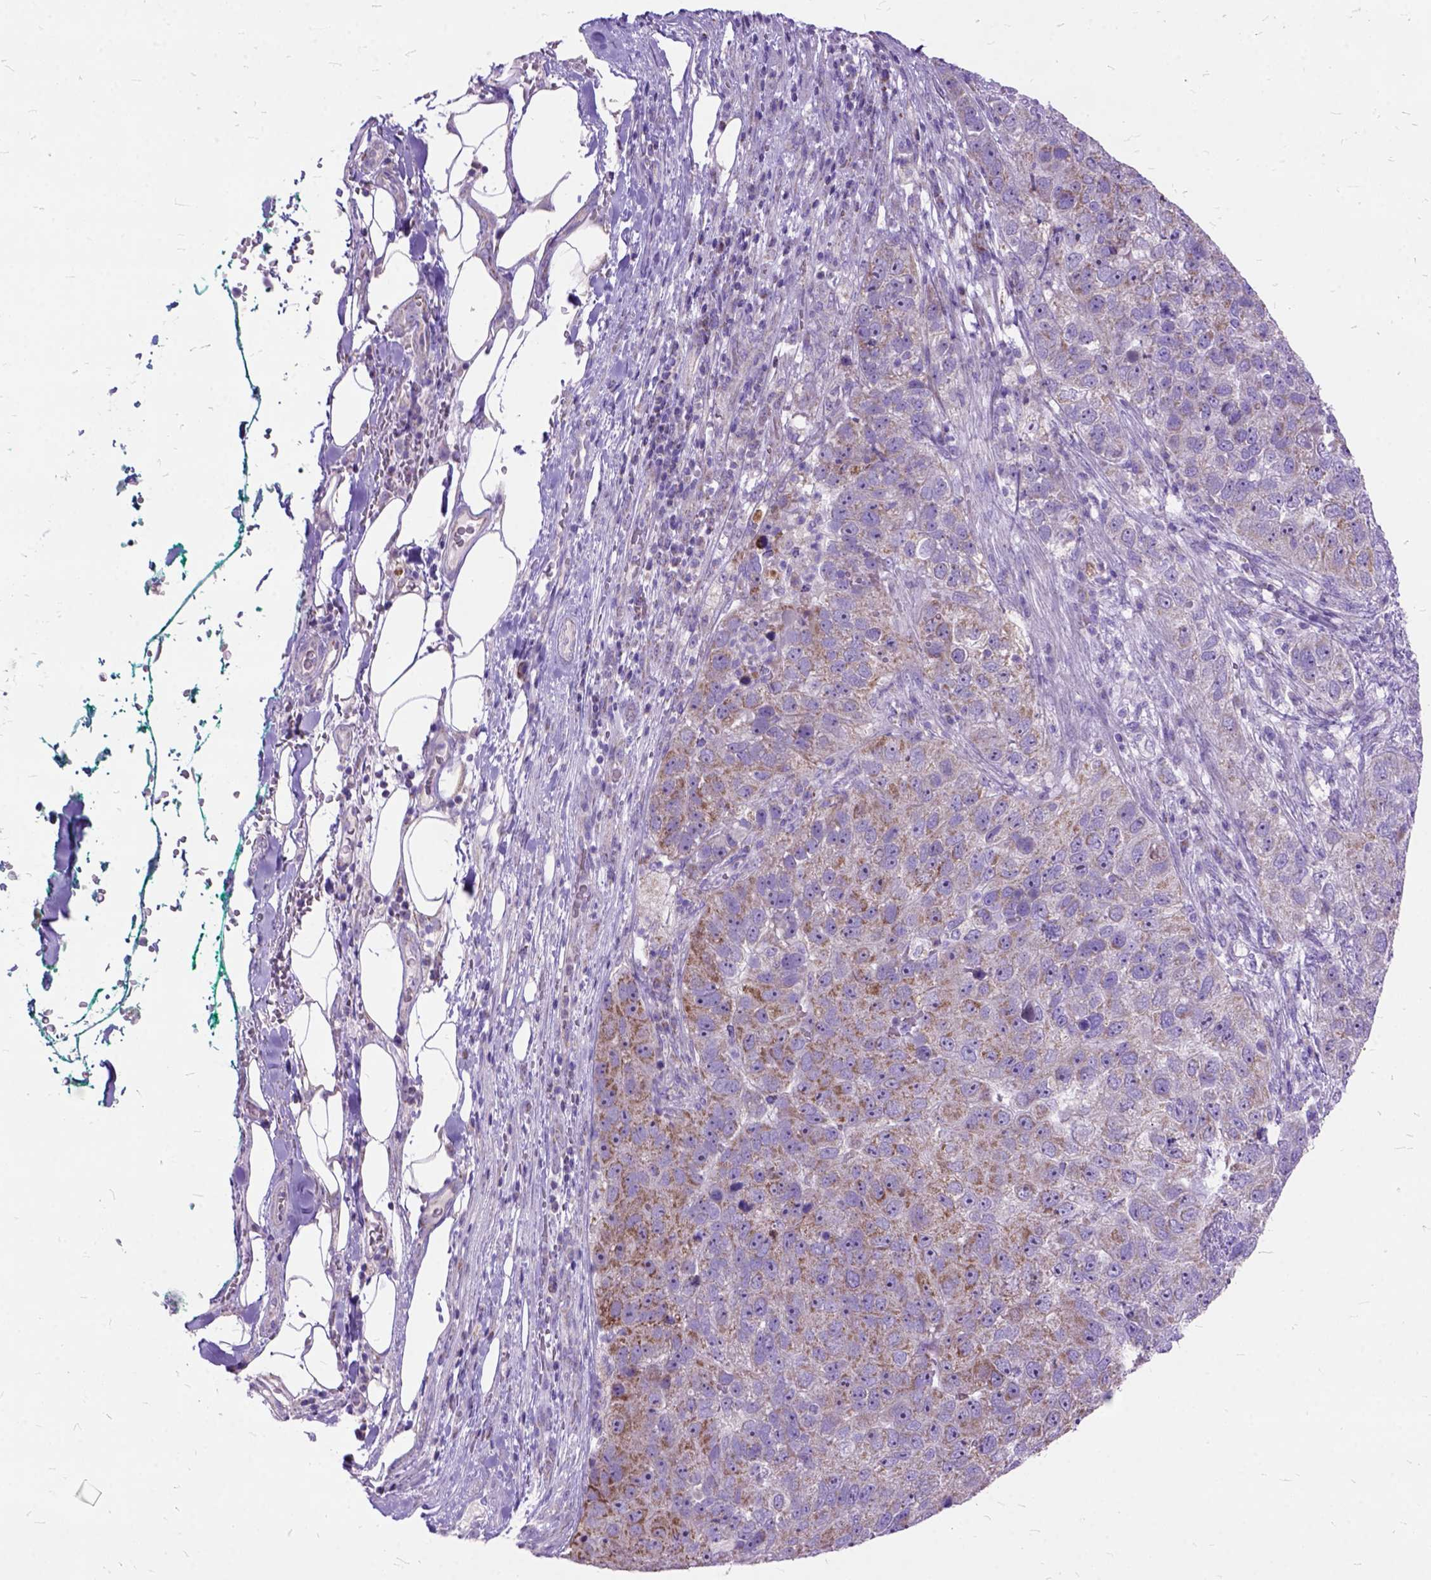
{"staining": {"intensity": "moderate", "quantity": ">75%", "location": "cytoplasmic/membranous"}, "tissue": "pancreatic cancer", "cell_type": "Tumor cells", "image_type": "cancer", "snomed": [{"axis": "morphology", "description": "Adenocarcinoma, NOS"}, {"axis": "topography", "description": "Pancreas"}], "caption": "Pancreatic cancer (adenocarcinoma) tissue displays moderate cytoplasmic/membranous staining in approximately >75% of tumor cells, visualized by immunohistochemistry. The protein of interest is stained brown, and the nuclei are stained in blue (DAB (3,3'-diaminobenzidine) IHC with brightfield microscopy, high magnification).", "gene": "CTAG2", "patient": {"sex": "female", "age": 61}}